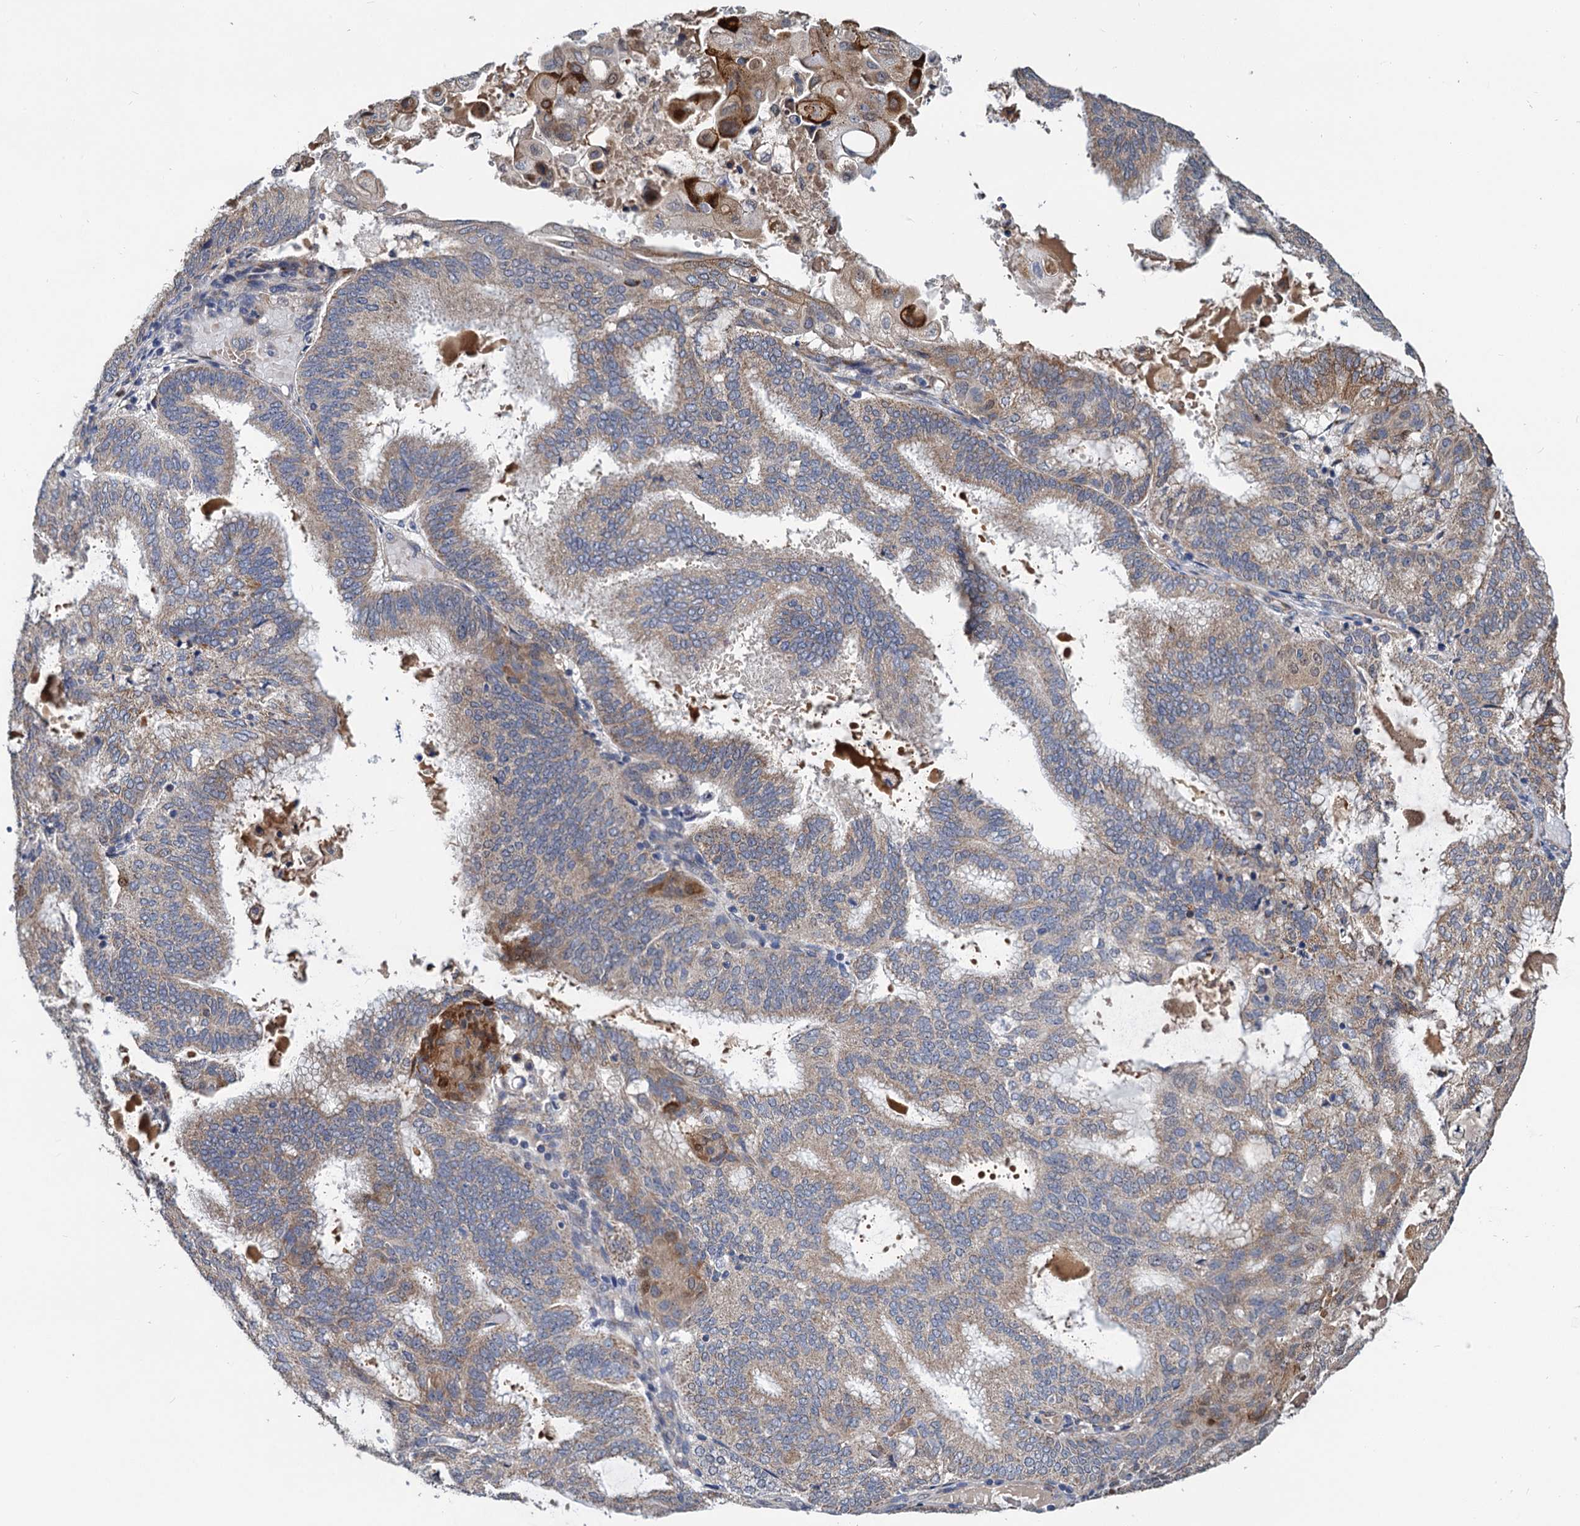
{"staining": {"intensity": "weak", "quantity": "25%-75%", "location": "cytoplasmic/membranous"}, "tissue": "endometrial cancer", "cell_type": "Tumor cells", "image_type": "cancer", "snomed": [{"axis": "morphology", "description": "Adenocarcinoma, NOS"}, {"axis": "topography", "description": "Endometrium"}], "caption": "DAB (3,3'-diaminobenzidine) immunohistochemical staining of human endometrial adenocarcinoma shows weak cytoplasmic/membranous protein expression in about 25%-75% of tumor cells.", "gene": "ALKBH7", "patient": {"sex": "female", "age": 49}}